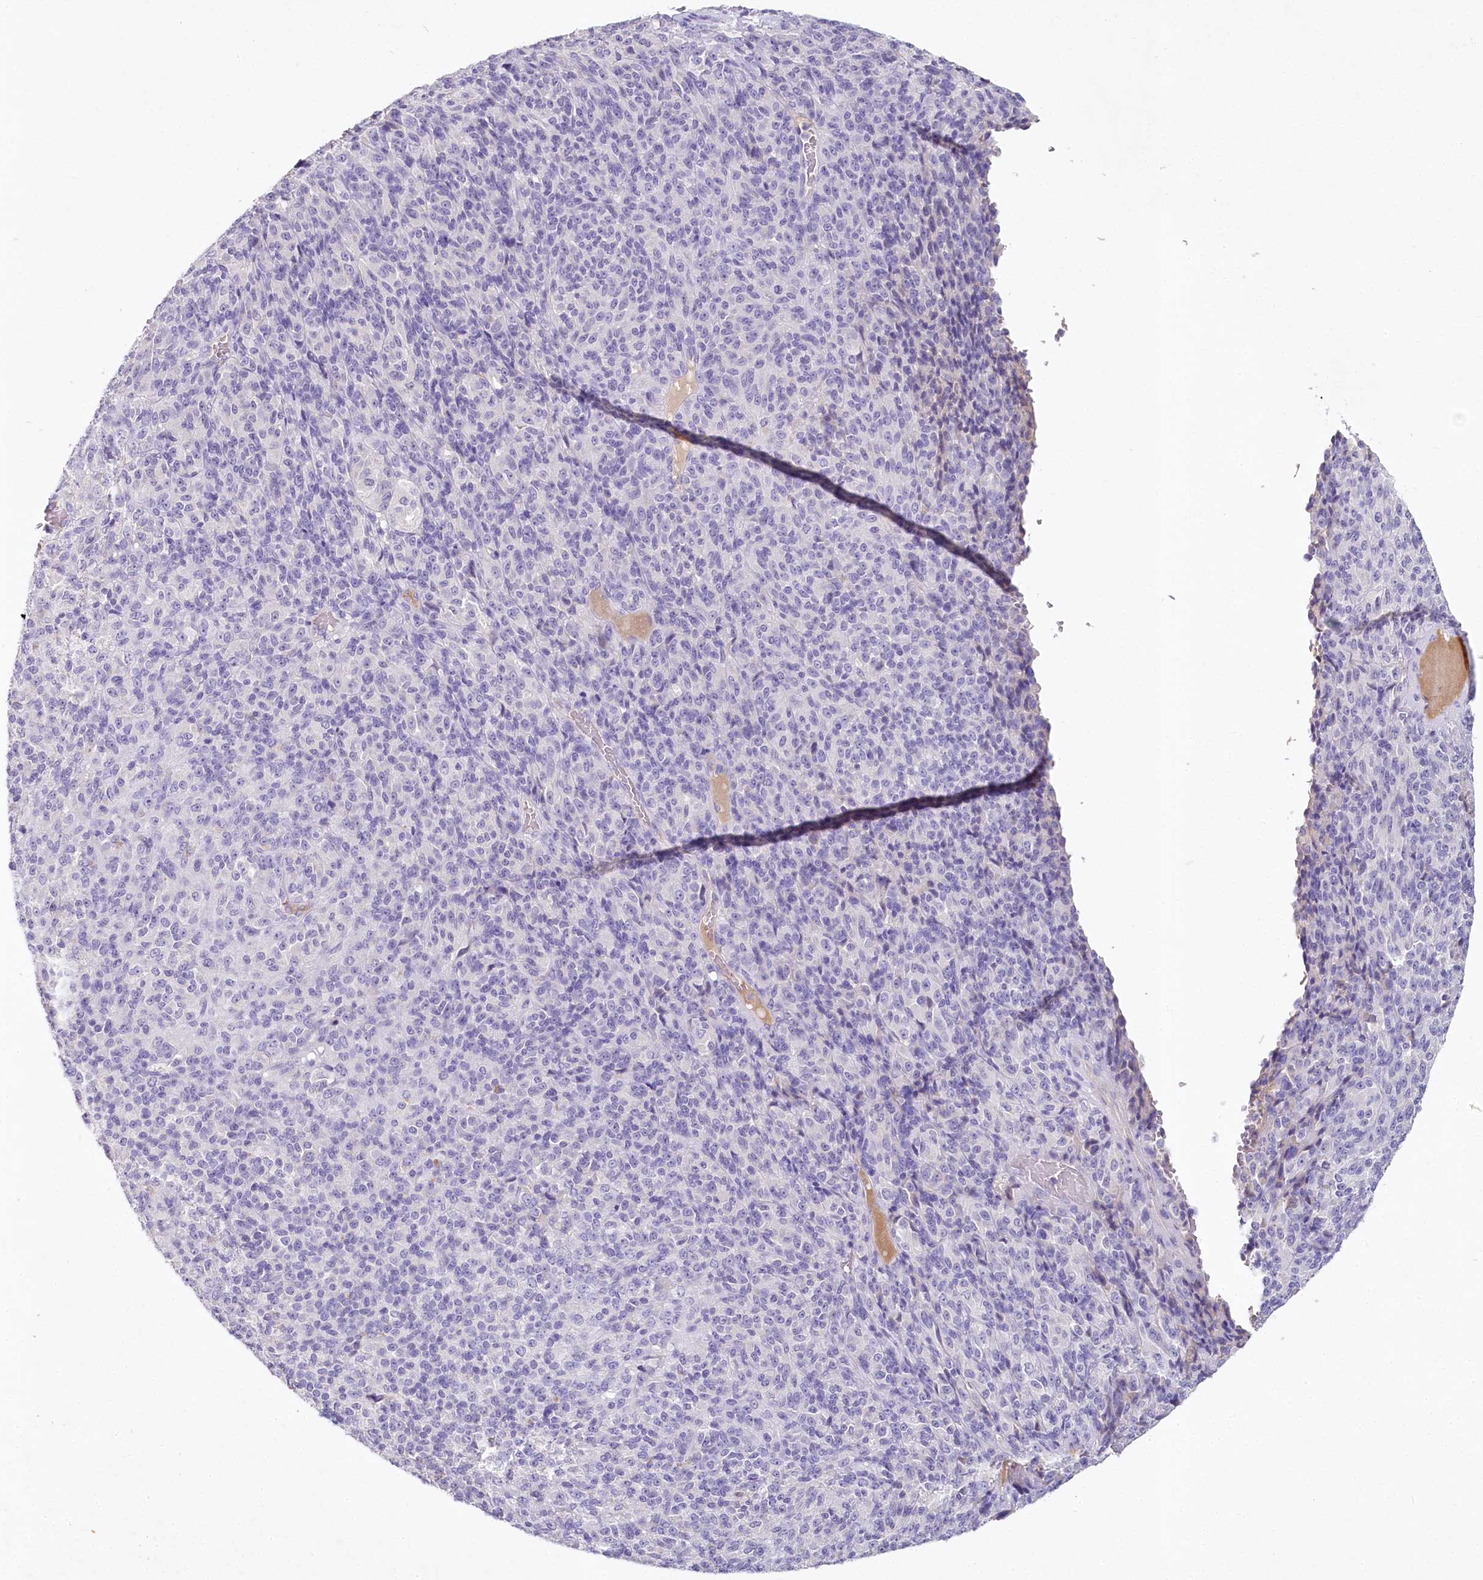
{"staining": {"intensity": "negative", "quantity": "none", "location": "none"}, "tissue": "melanoma", "cell_type": "Tumor cells", "image_type": "cancer", "snomed": [{"axis": "morphology", "description": "Malignant melanoma, Metastatic site"}, {"axis": "topography", "description": "Brain"}], "caption": "Immunohistochemical staining of malignant melanoma (metastatic site) demonstrates no significant staining in tumor cells.", "gene": "HPD", "patient": {"sex": "female", "age": 56}}